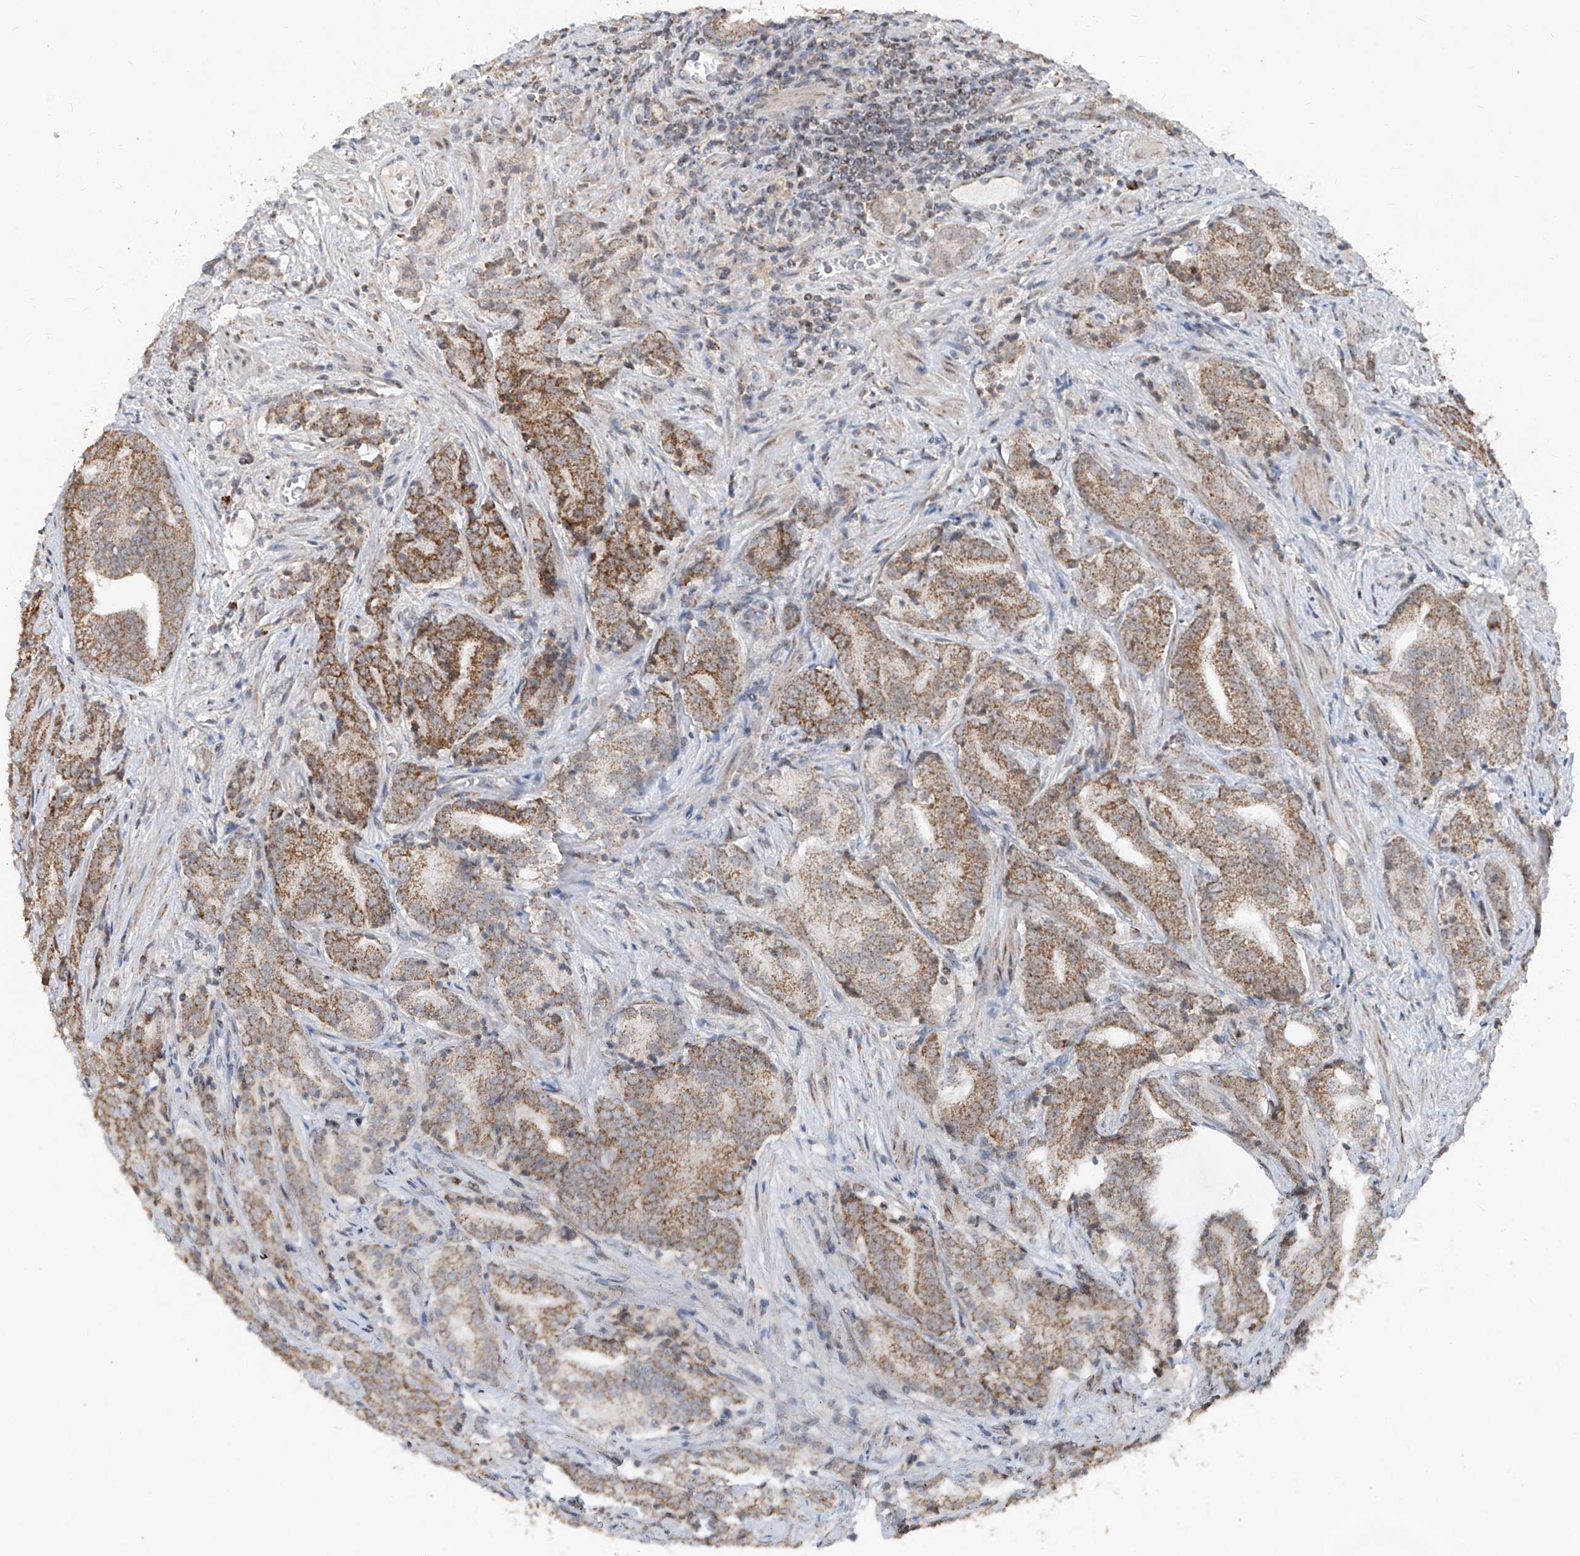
{"staining": {"intensity": "moderate", "quantity": ">75%", "location": "cytoplasmic/membranous"}, "tissue": "prostate cancer", "cell_type": "Tumor cells", "image_type": "cancer", "snomed": [{"axis": "morphology", "description": "Adenocarcinoma, High grade"}, {"axis": "topography", "description": "Prostate"}], "caption": "Immunohistochemistry (DAB) staining of human prostate cancer demonstrates moderate cytoplasmic/membranous protein expression in about >75% of tumor cells. (brown staining indicates protein expression, while blue staining denotes nuclei).", "gene": "NDUFB3", "patient": {"sex": "male", "age": 57}}